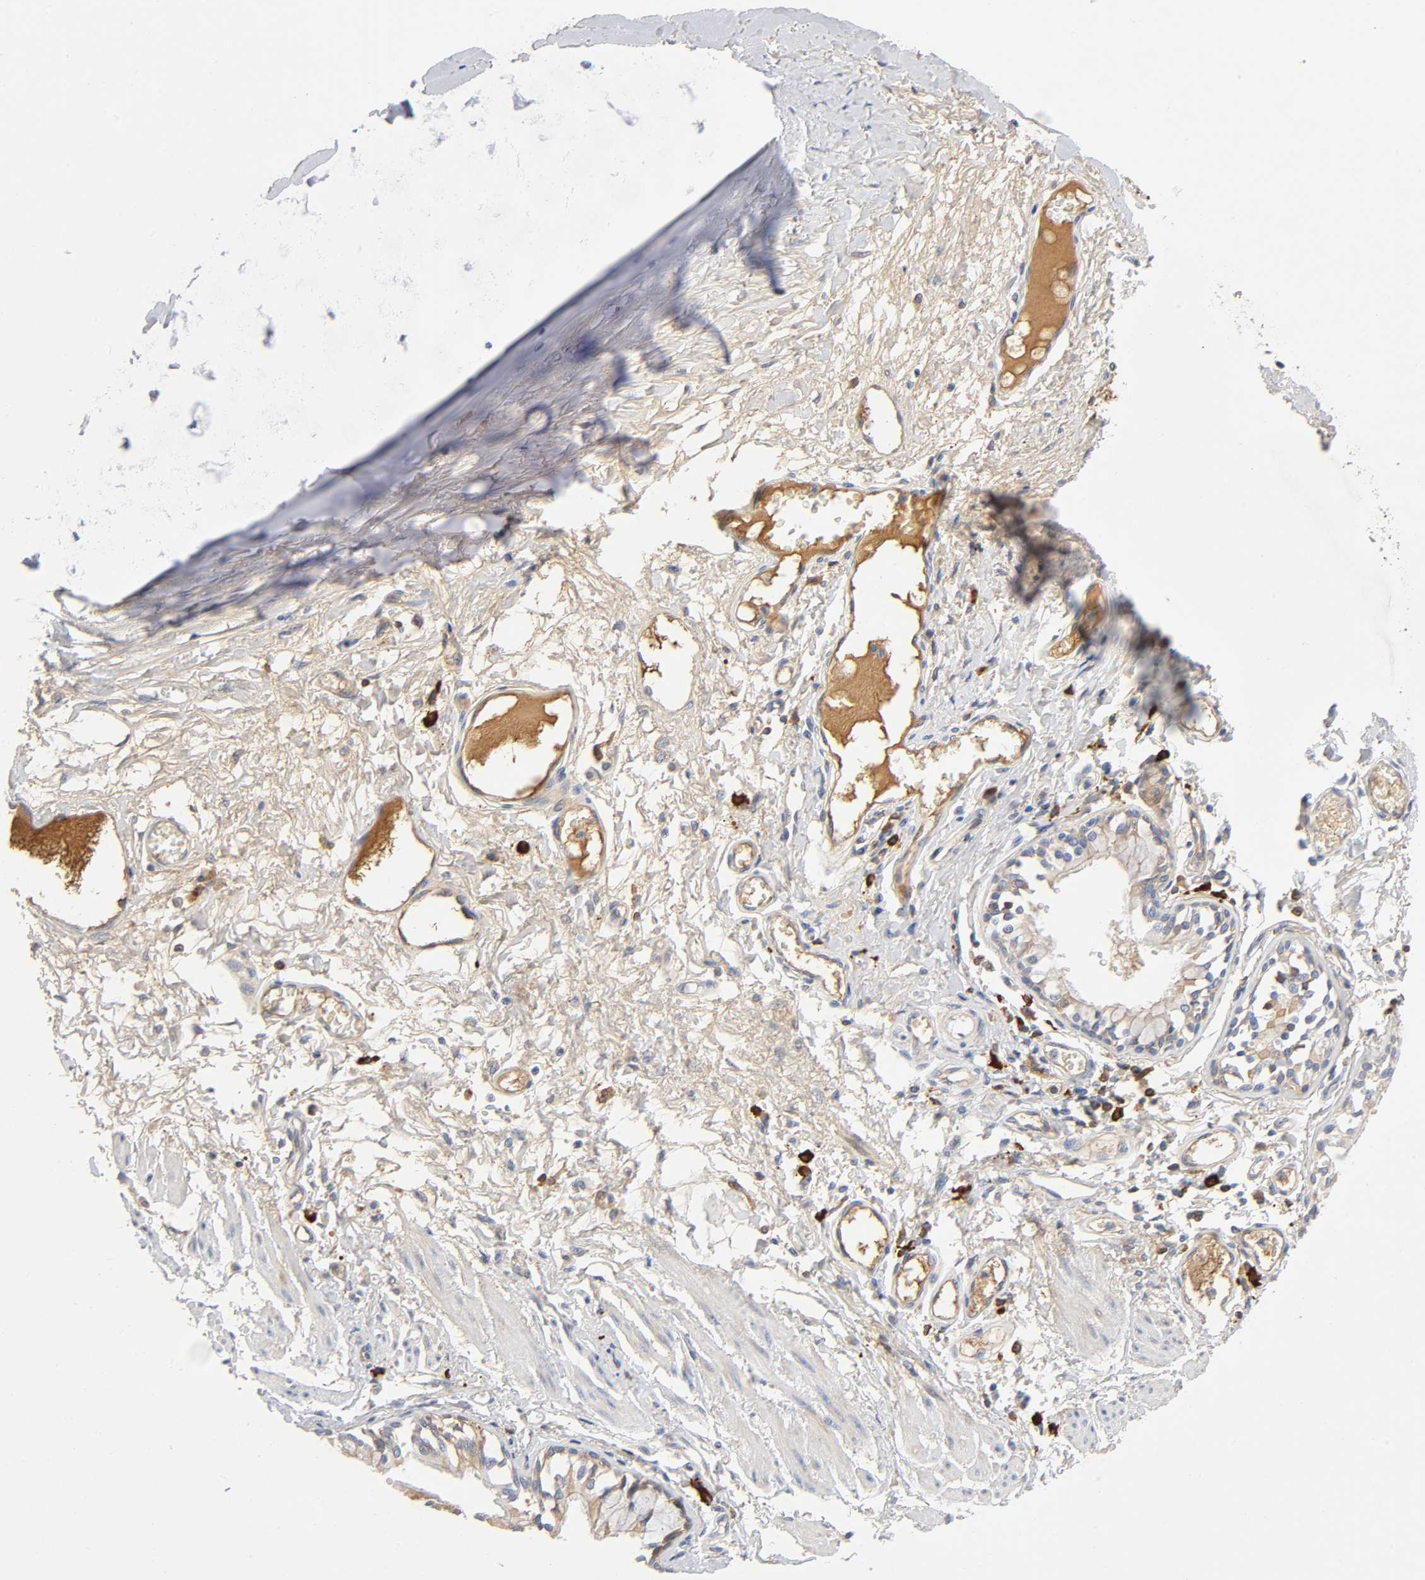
{"staining": {"intensity": "weak", "quantity": ">75%", "location": "cytoplasmic/membranous"}, "tissue": "bronchus", "cell_type": "Respiratory epithelial cells", "image_type": "normal", "snomed": [{"axis": "morphology", "description": "Normal tissue, NOS"}, {"axis": "topography", "description": "Bronchus"}, {"axis": "topography", "description": "Lung"}], "caption": "A low amount of weak cytoplasmic/membranous positivity is appreciated in approximately >75% of respiratory epithelial cells in normal bronchus.", "gene": "NOVA1", "patient": {"sex": "female", "age": 56}}